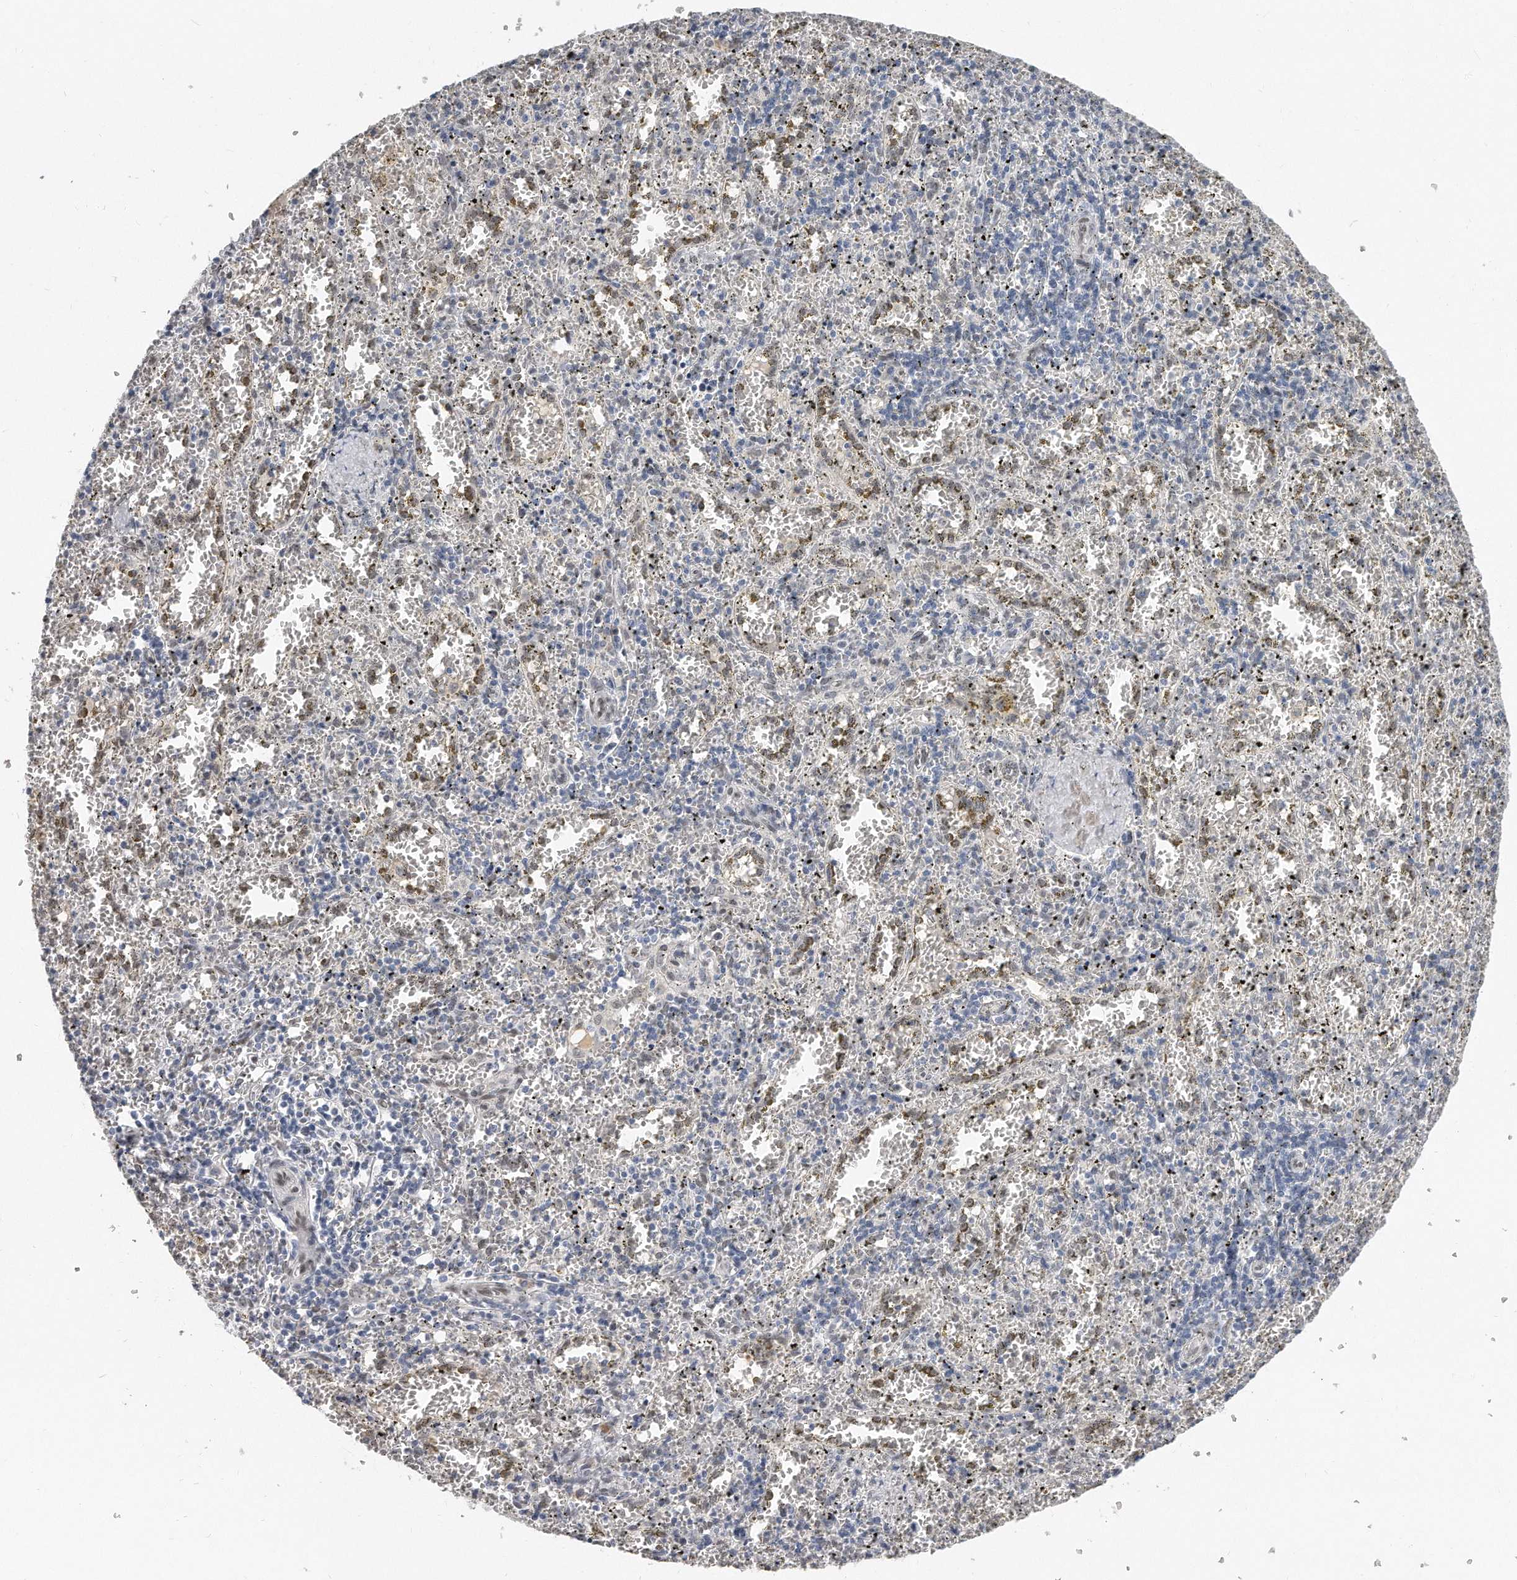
{"staining": {"intensity": "negative", "quantity": "none", "location": "none"}, "tissue": "spleen", "cell_type": "Cells in red pulp", "image_type": "normal", "snomed": [{"axis": "morphology", "description": "Normal tissue, NOS"}, {"axis": "topography", "description": "Spleen"}], "caption": "The photomicrograph displays no staining of cells in red pulp in unremarkable spleen.", "gene": "CTBP2", "patient": {"sex": "male", "age": 11}}